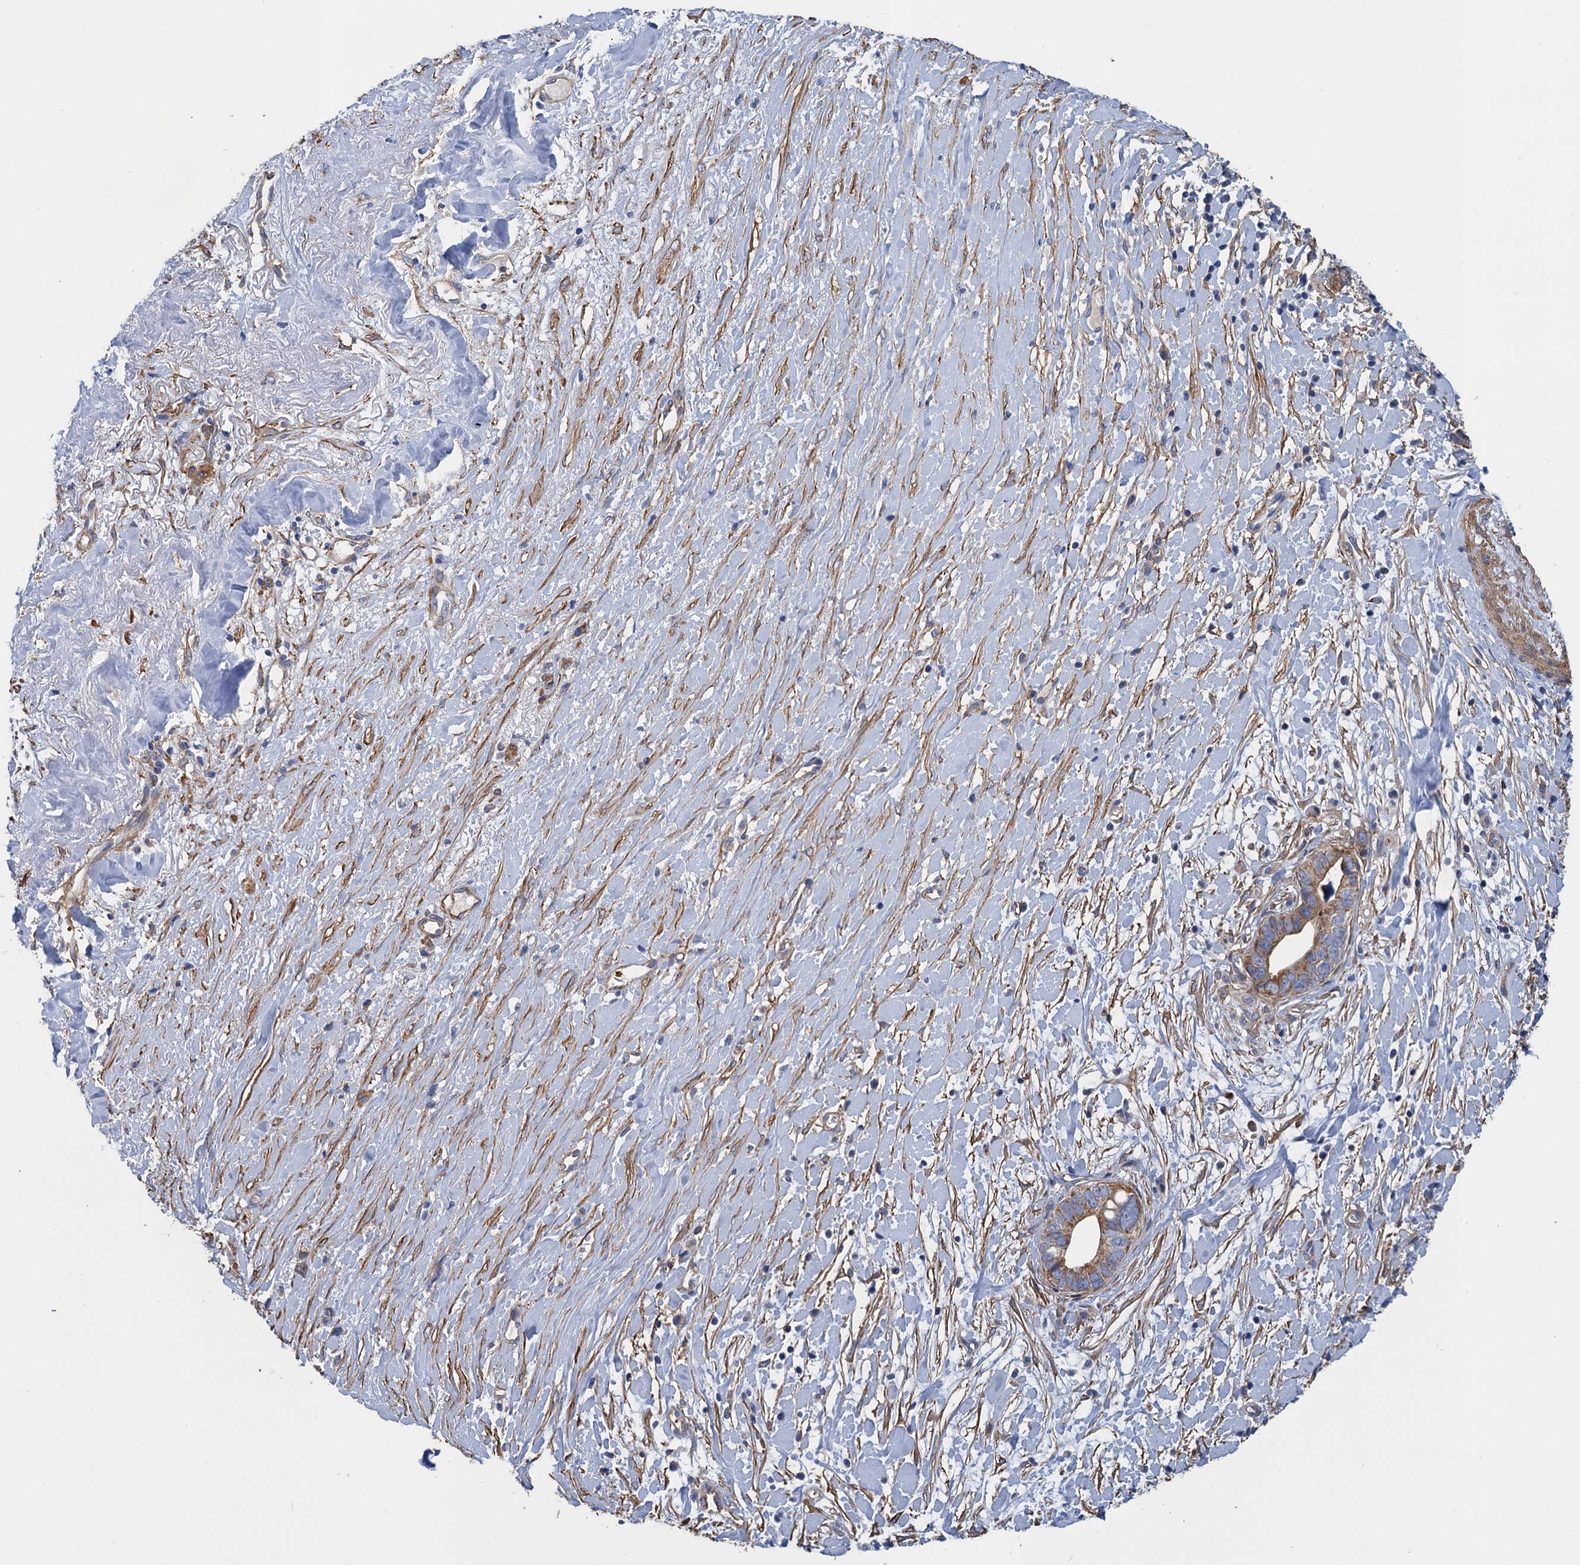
{"staining": {"intensity": "moderate", "quantity": ">75%", "location": "cytoplasmic/membranous"}, "tissue": "liver cancer", "cell_type": "Tumor cells", "image_type": "cancer", "snomed": [{"axis": "morphology", "description": "Cholangiocarcinoma"}, {"axis": "topography", "description": "Liver"}], "caption": "The micrograph displays a brown stain indicating the presence of a protein in the cytoplasmic/membranous of tumor cells in liver cancer (cholangiocarcinoma).", "gene": "GCSH", "patient": {"sex": "female", "age": 79}}